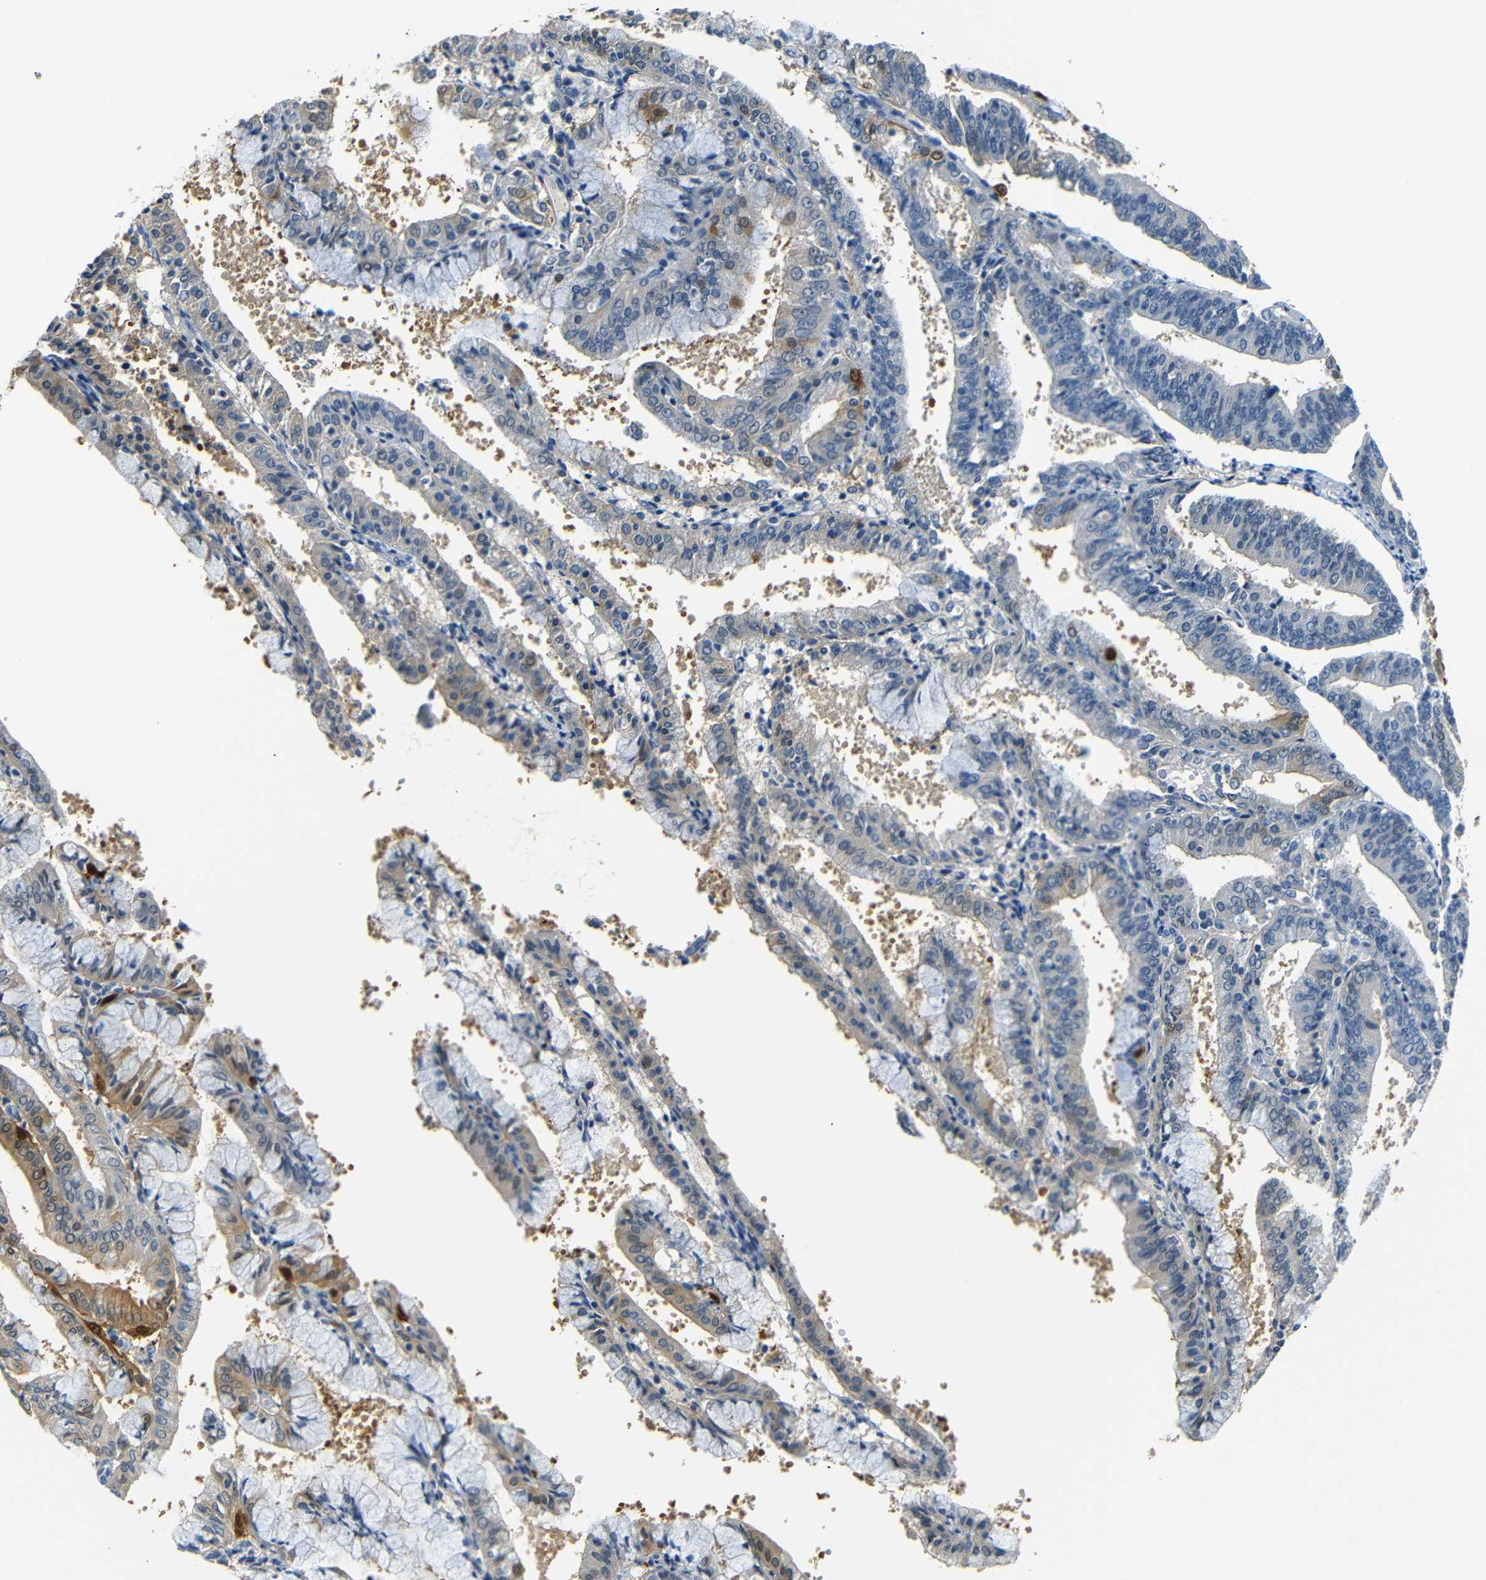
{"staining": {"intensity": "moderate", "quantity": "25%-75%", "location": "cytoplasmic/membranous"}, "tissue": "endometrial cancer", "cell_type": "Tumor cells", "image_type": "cancer", "snomed": [{"axis": "morphology", "description": "Adenocarcinoma, NOS"}, {"axis": "topography", "description": "Endometrium"}], "caption": "The micrograph demonstrates staining of endometrial adenocarcinoma, revealing moderate cytoplasmic/membranous protein expression (brown color) within tumor cells.", "gene": "SFN", "patient": {"sex": "female", "age": 63}}